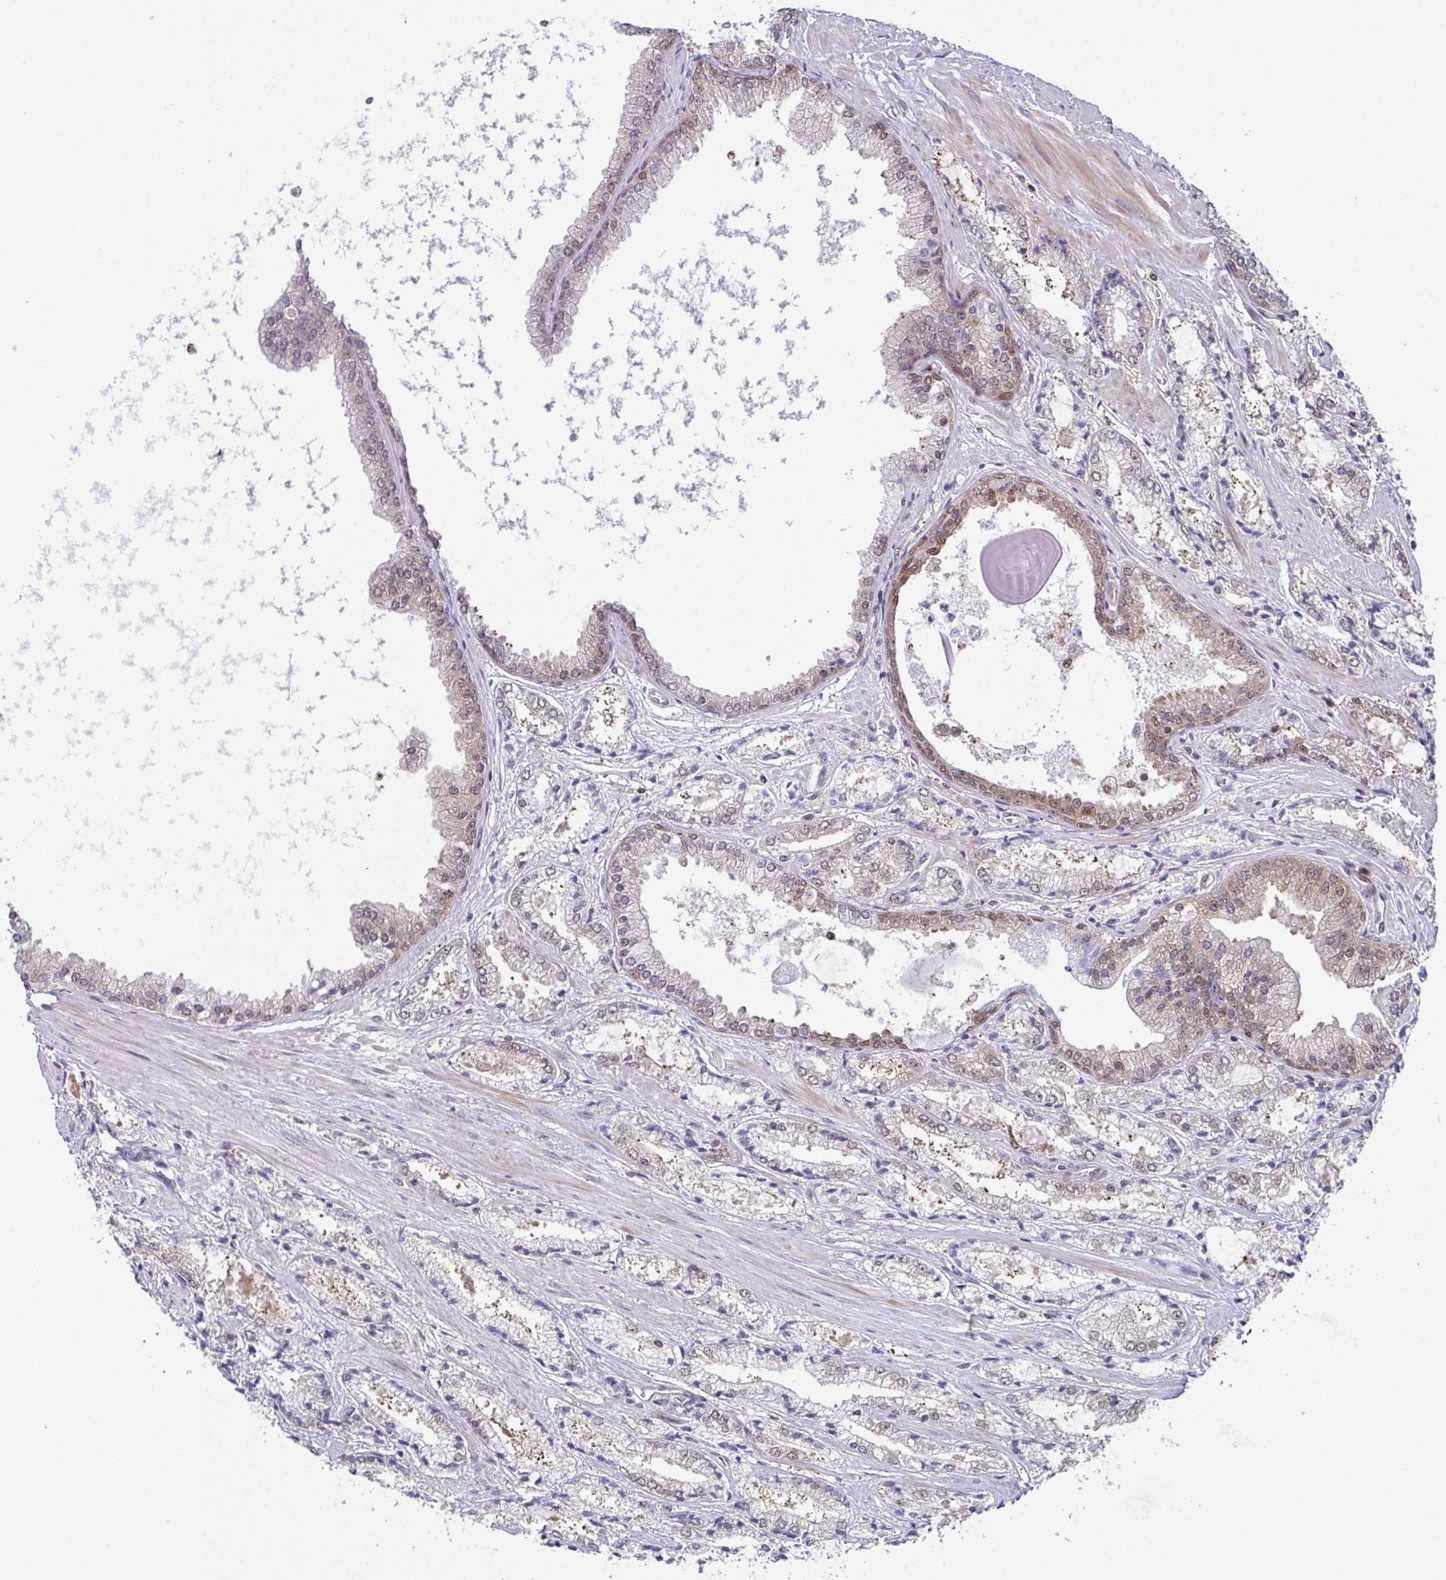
{"staining": {"intensity": "weak", "quantity": "25%-75%", "location": "cytoplasmic/membranous,nuclear"}, "tissue": "prostate cancer", "cell_type": "Tumor cells", "image_type": "cancer", "snomed": [{"axis": "morphology", "description": "Adenocarcinoma, High grade"}, {"axis": "topography", "description": "Prostate"}], "caption": "Immunohistochemistry (DAB) staining of prostate cancer exhibits weak cytoplasmic/membranous and nuclear protein staining in about 25%-75% of tumor cells.", "gene": "DNAJB1", "patient": {"sex": "male", "age": 64}}